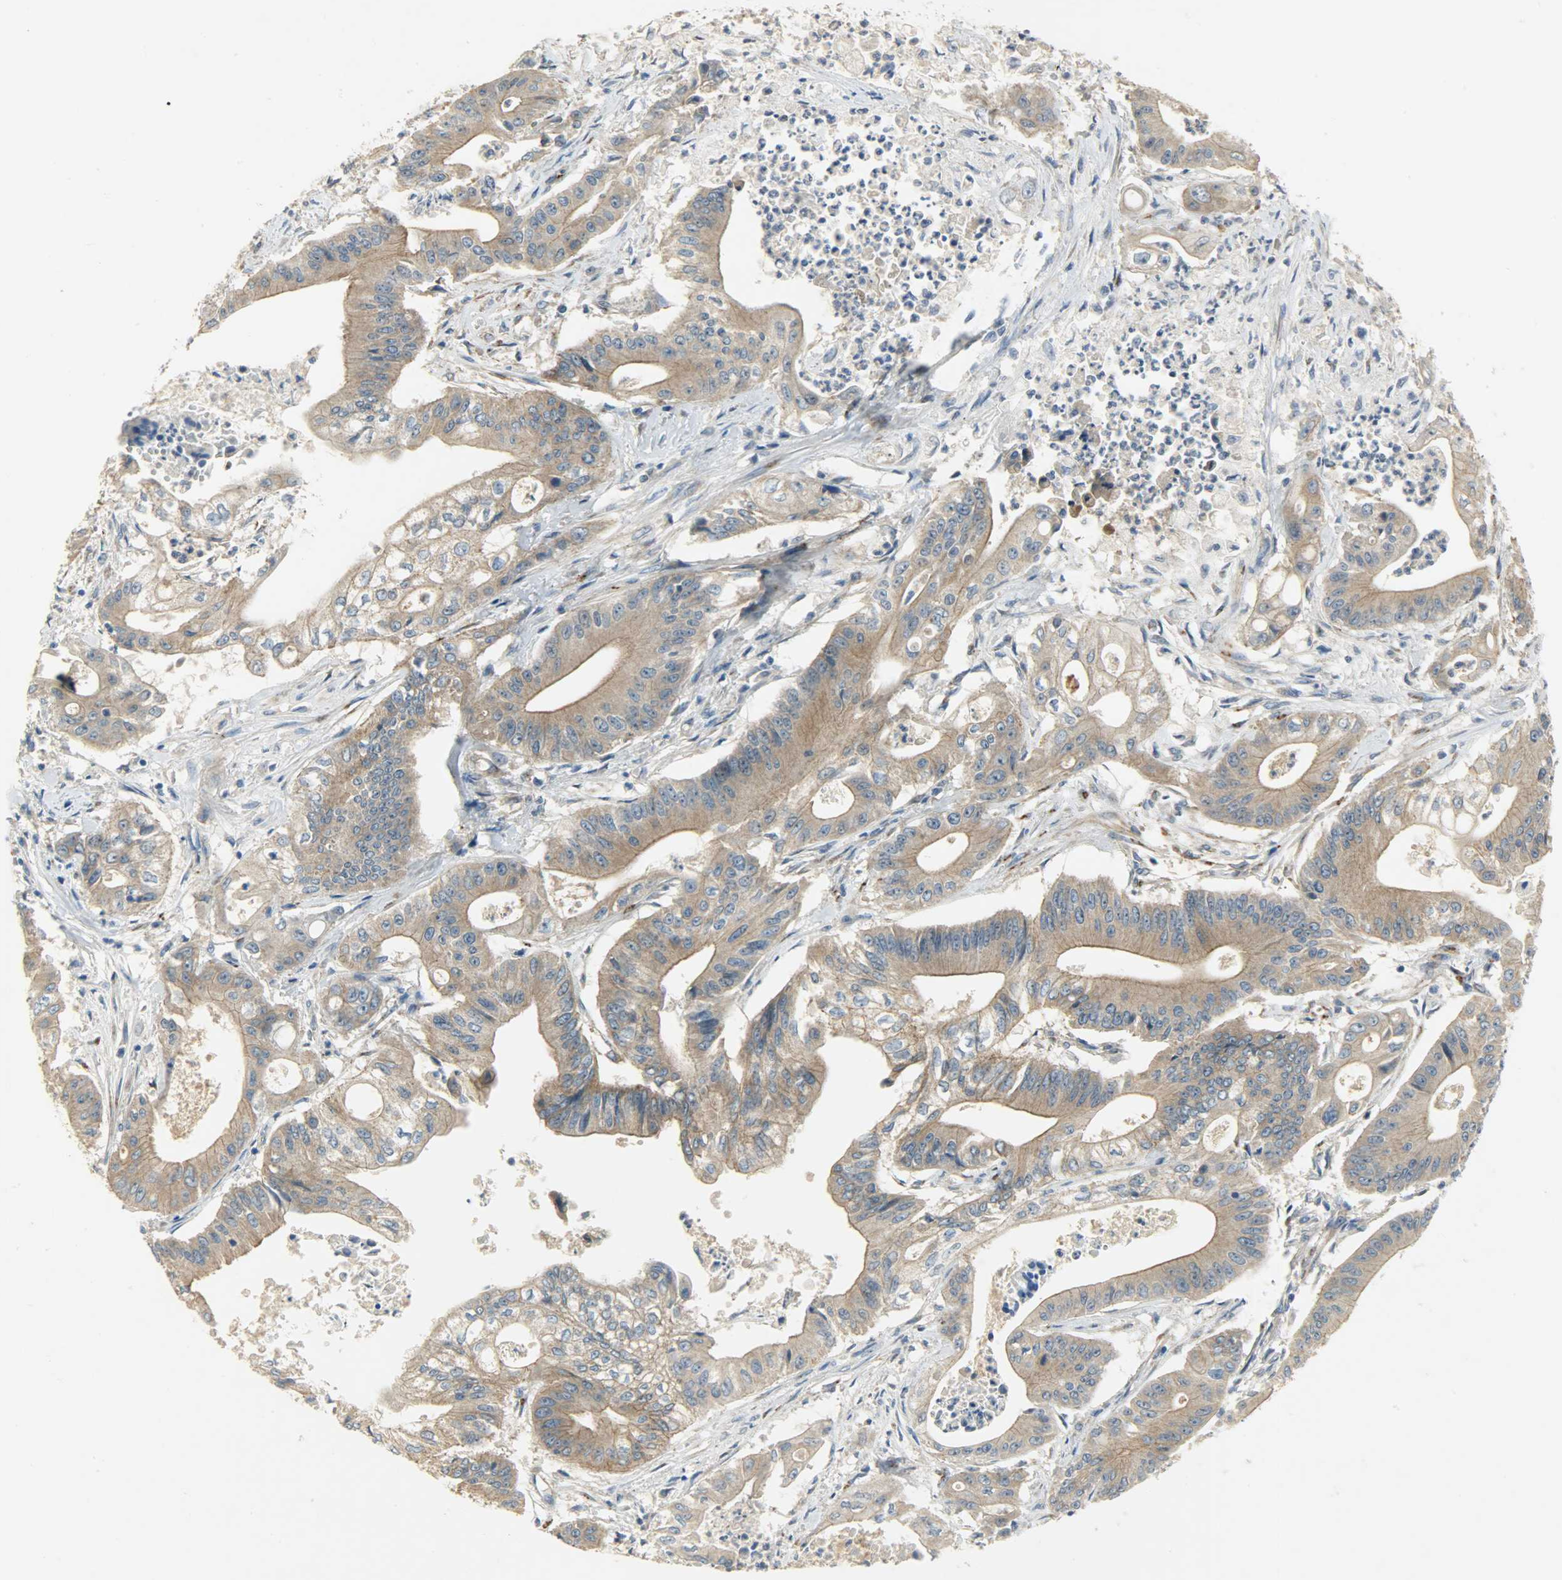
{"staining": {"intensity": "moderate", "quantity": ">75%", "location": "cytoplasmic/membranous"}, "tissue": "pancreatic cancer", "cell_type": "Tumor cells", "image_type": "cancer", "snomed": [{"axis": "morphology", "description": "Normal tissue, NOS"}, {"axis": "topography", "description": "Lymph node"}], "caption": "Pancreatic cancer stained with a brown dye shows moderate cytoplasmic/membranous positive expression in approximately >75% of tumor cells.", "gene": "KIAA1217", "patient": {"sex": "male", "age": 62}}